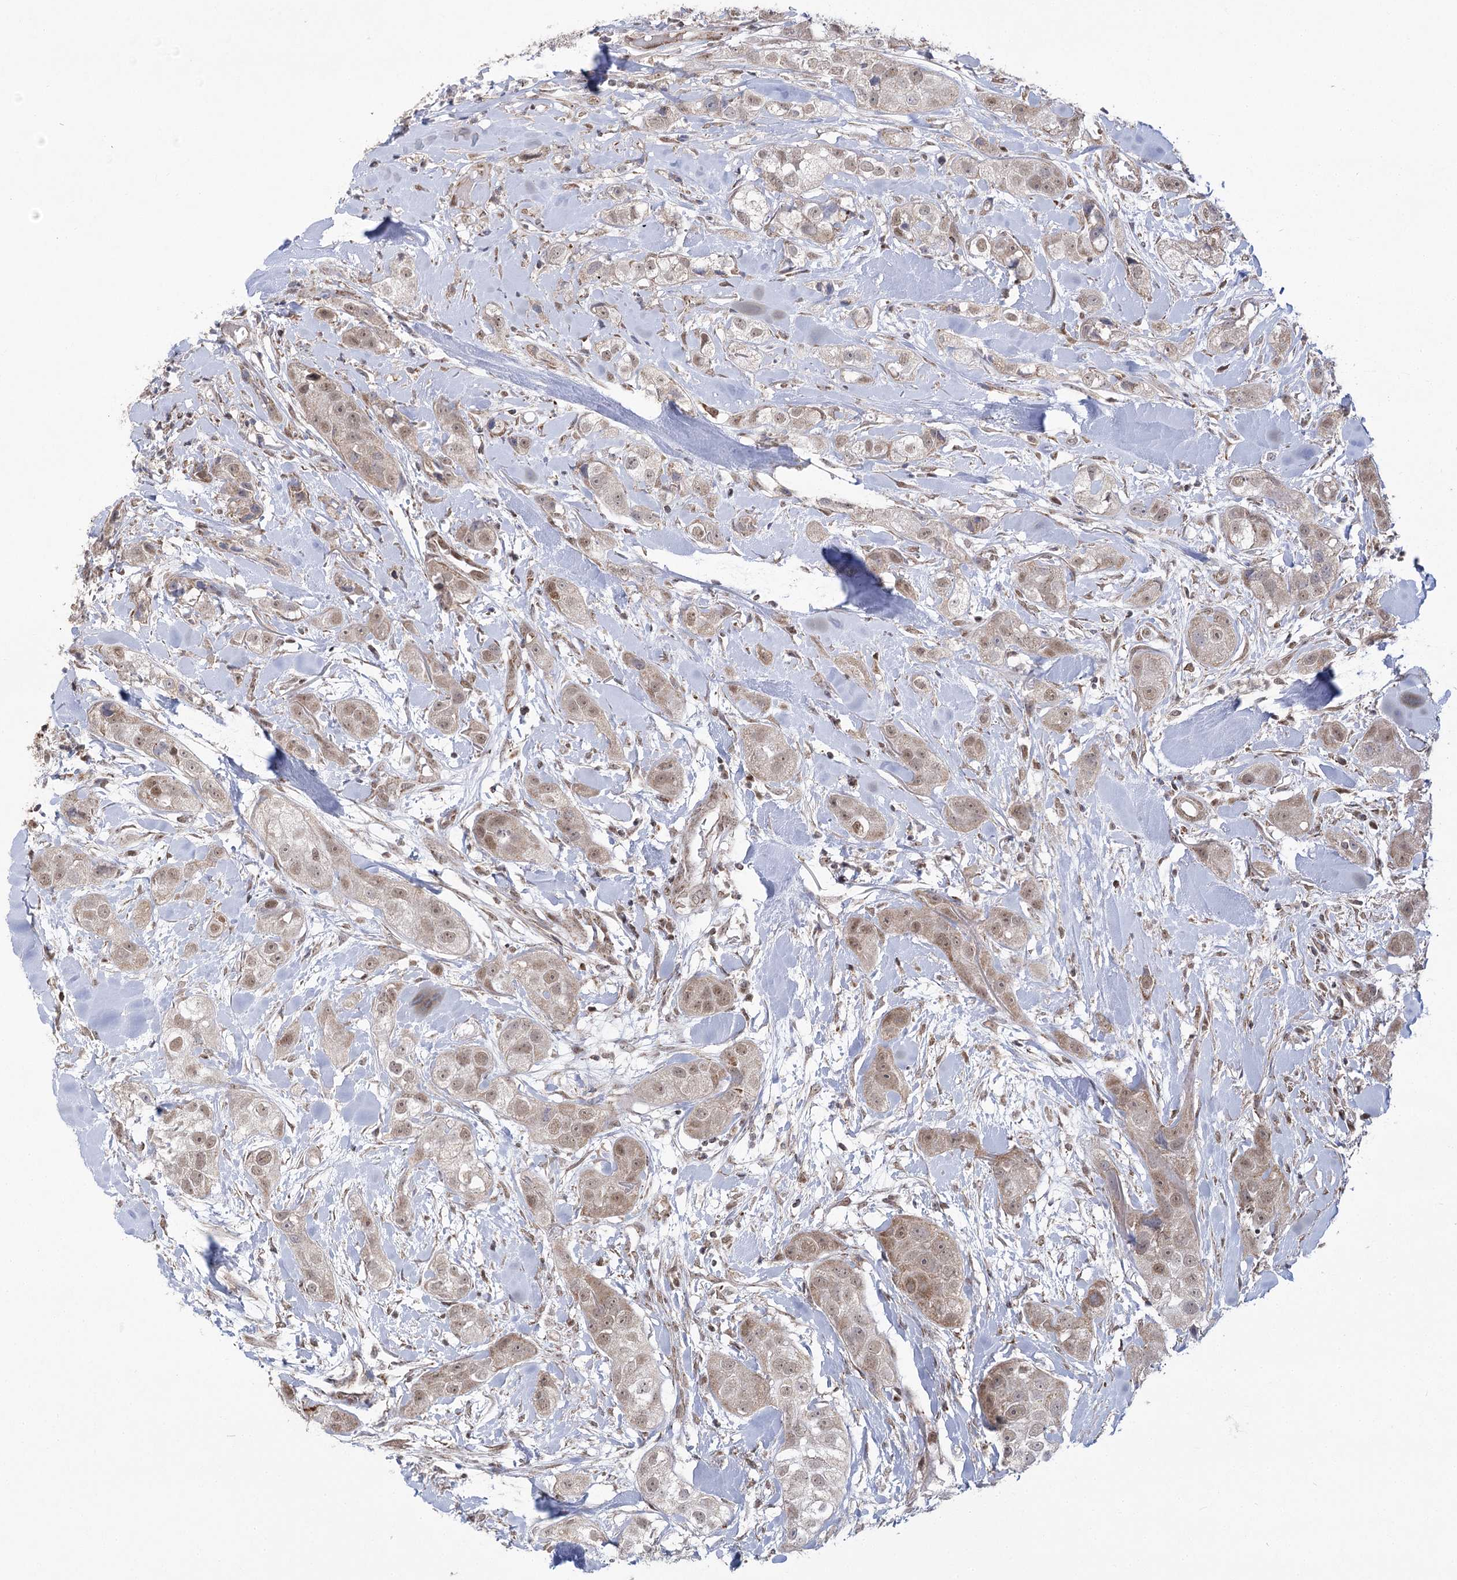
{"staining": {"intensity": "moderate", "quantity": ">75%", "location": "cytoplasmic/membranous,nuclear"}, "tissue": "head and neck cancer", "cell_type": "Tumor cells", "image_type": "cancer", "snomed": [{"axis": "morphology", "description": "Normal tissue, NOS"}, {"axis": "morphology", "description": "Squamous cell carcinoma, NOS"}, {"axis": "topography", "description": "Skeletal muscle"}, {"axis": "topography", "description": "Head-Neck"}], "caption": "Protein staining shows moderate cytoplasmic/membranous and nuclear staining in approximately >75% of tumor cells in head and neck cancer.", "gene": "SLC4A1AP", "patient": {"sex": "male", "age": 51}}